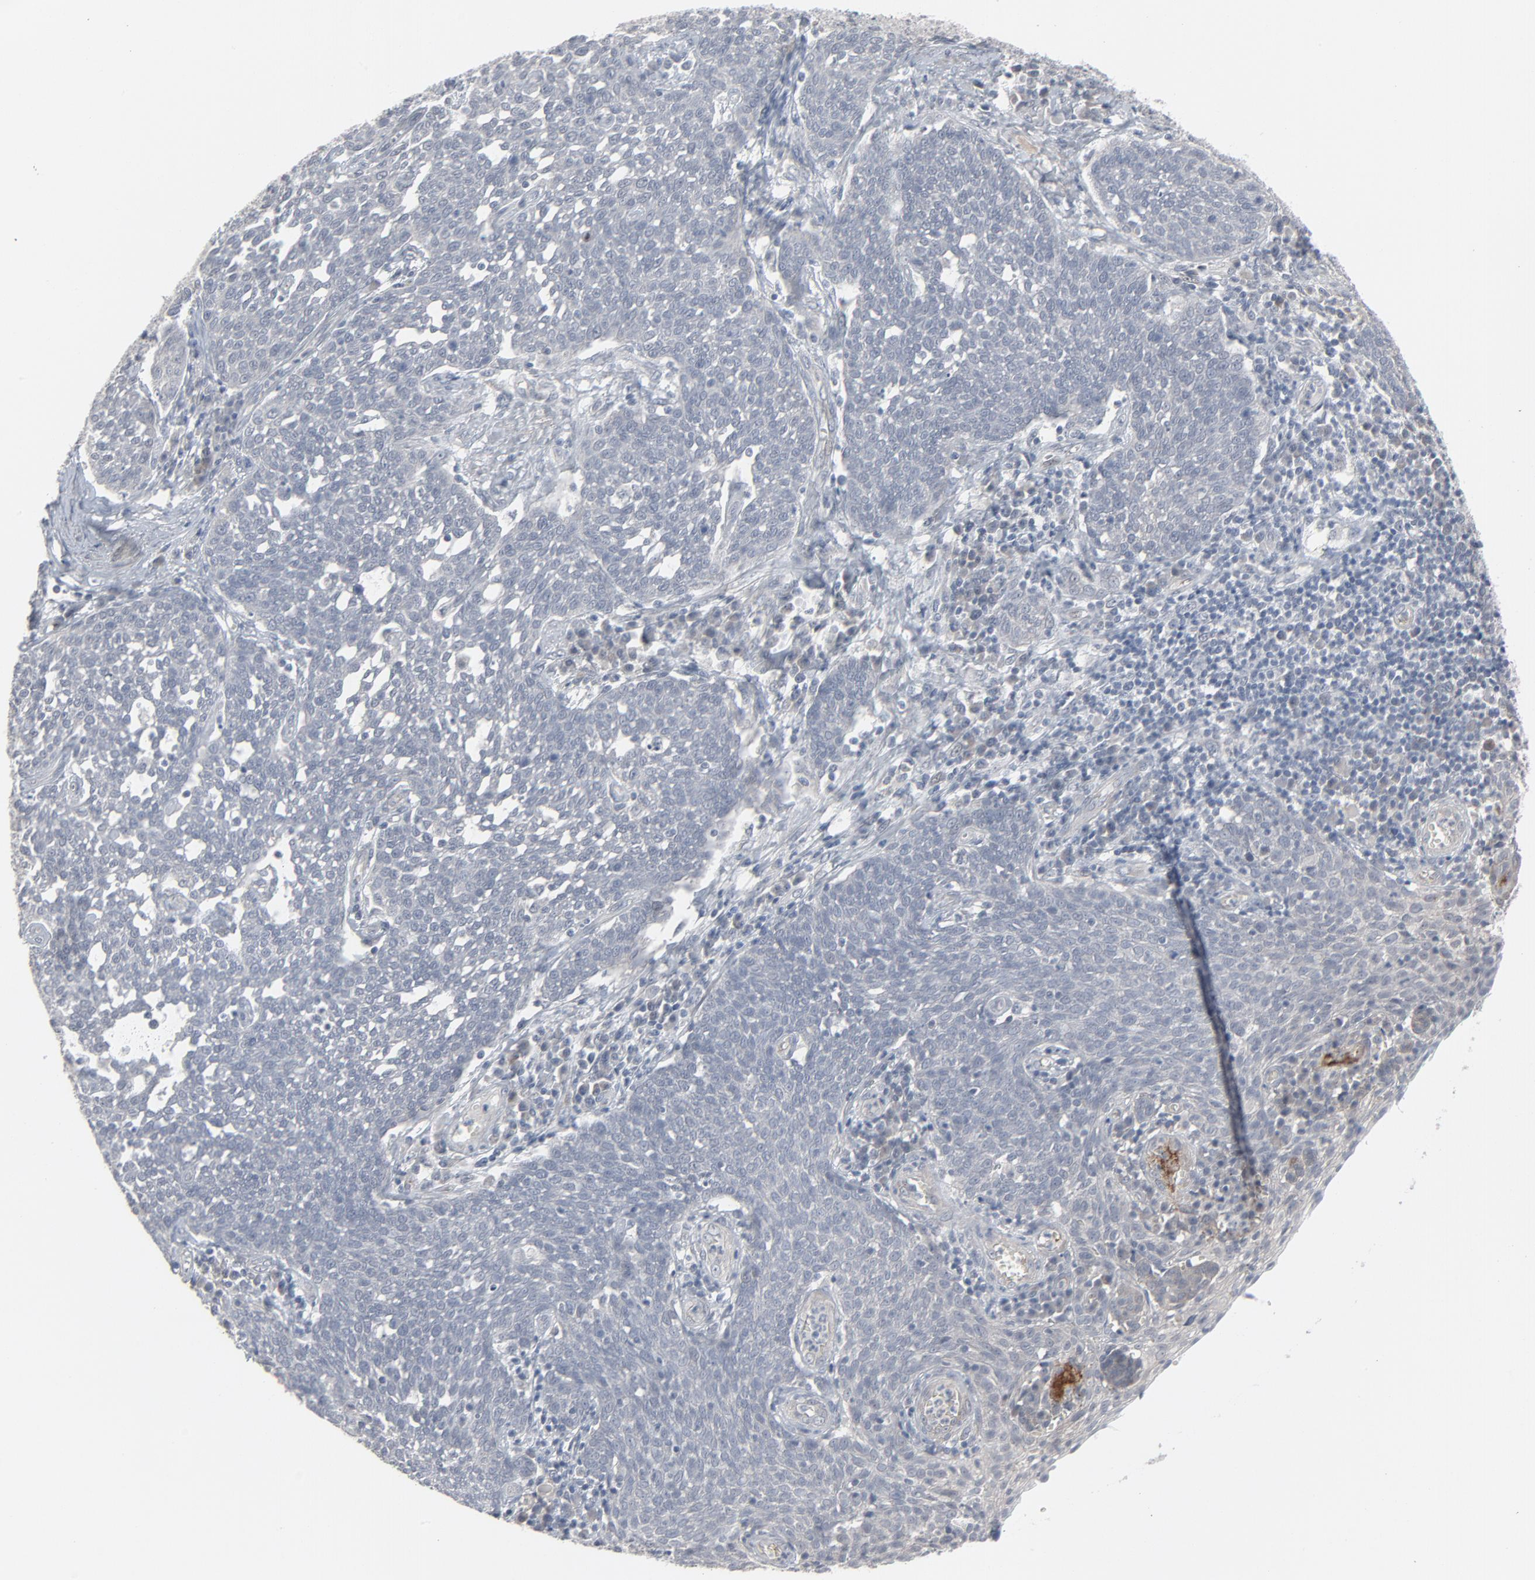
{"staining": {"intensity": "negative", "quantity": "none", "location": "none"}, "tissue": "cervical cancer", "cell_type": "Tumor cells", "image_type": "cancer", "snomed": [{"axis": "morphology", "description": "Squamous cell carcinoma, NOS"}, {"axis": "topography", "description": "Cervix"}], "caption": "High power microscopy micrograph of an IHC photomicrograph of cervical cancer (squamous cell carcinoma), revealing no significant staining in tumor cells.", "gene": "NEUROD1", "patient": {"sex": "female", "age": 34}}